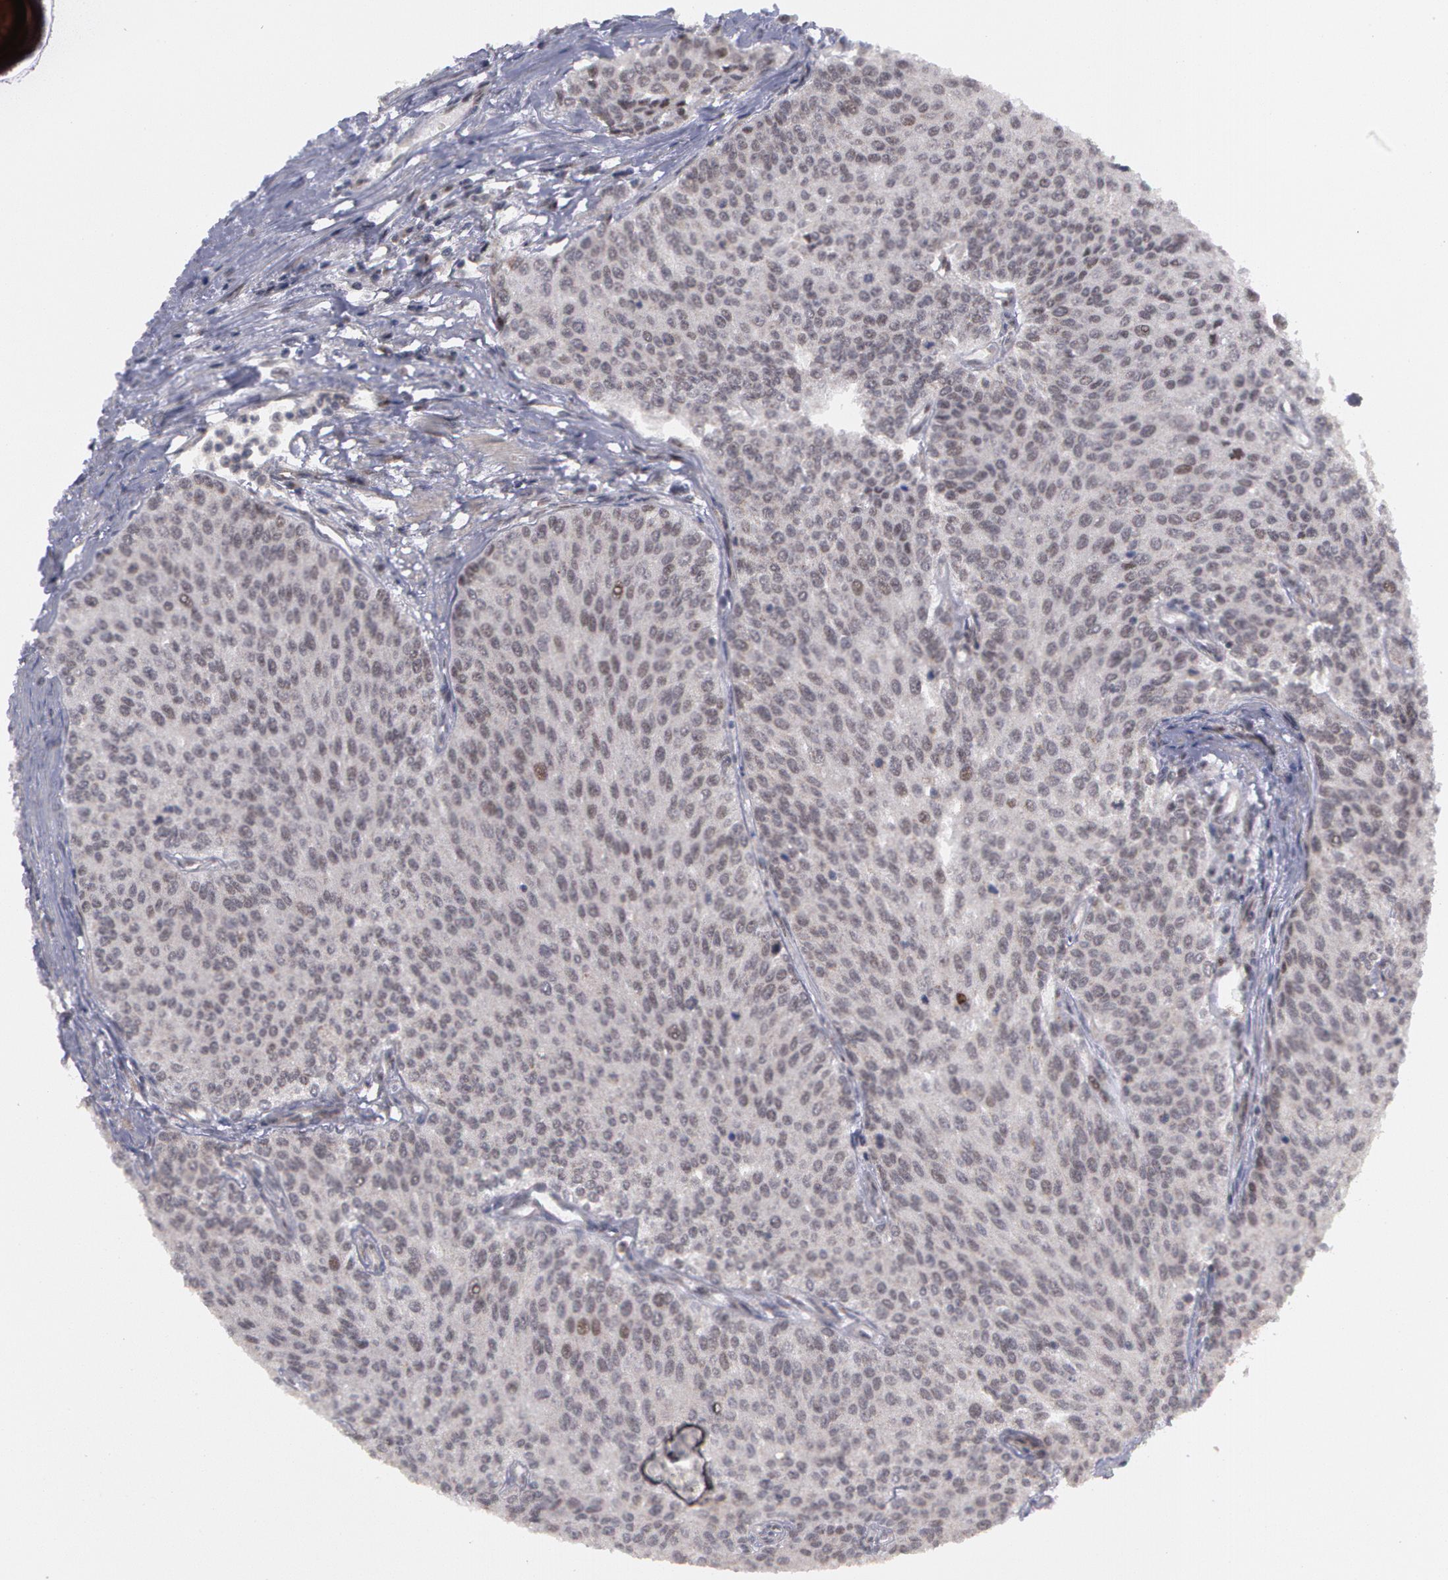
{"staining": {"intensity": "negative", "quantity": "none", "location": "none"}, "tissue": "urothelial cancer", "cell_type": "Tumor cells", "image_type": "cancer", "snomed": [{"axis": "morphology", "description": "Urothelial carcinoma, Low grade"}, {"axis": "topography", "description": "Urinary bladder"}], "caption": "Immunohistochemical staining of urothelial carcinoma (low-grade) reveals no significant positivity in tumor cells.", "gene": "STX5", "patient": {"sex": "female", "age": 73}}